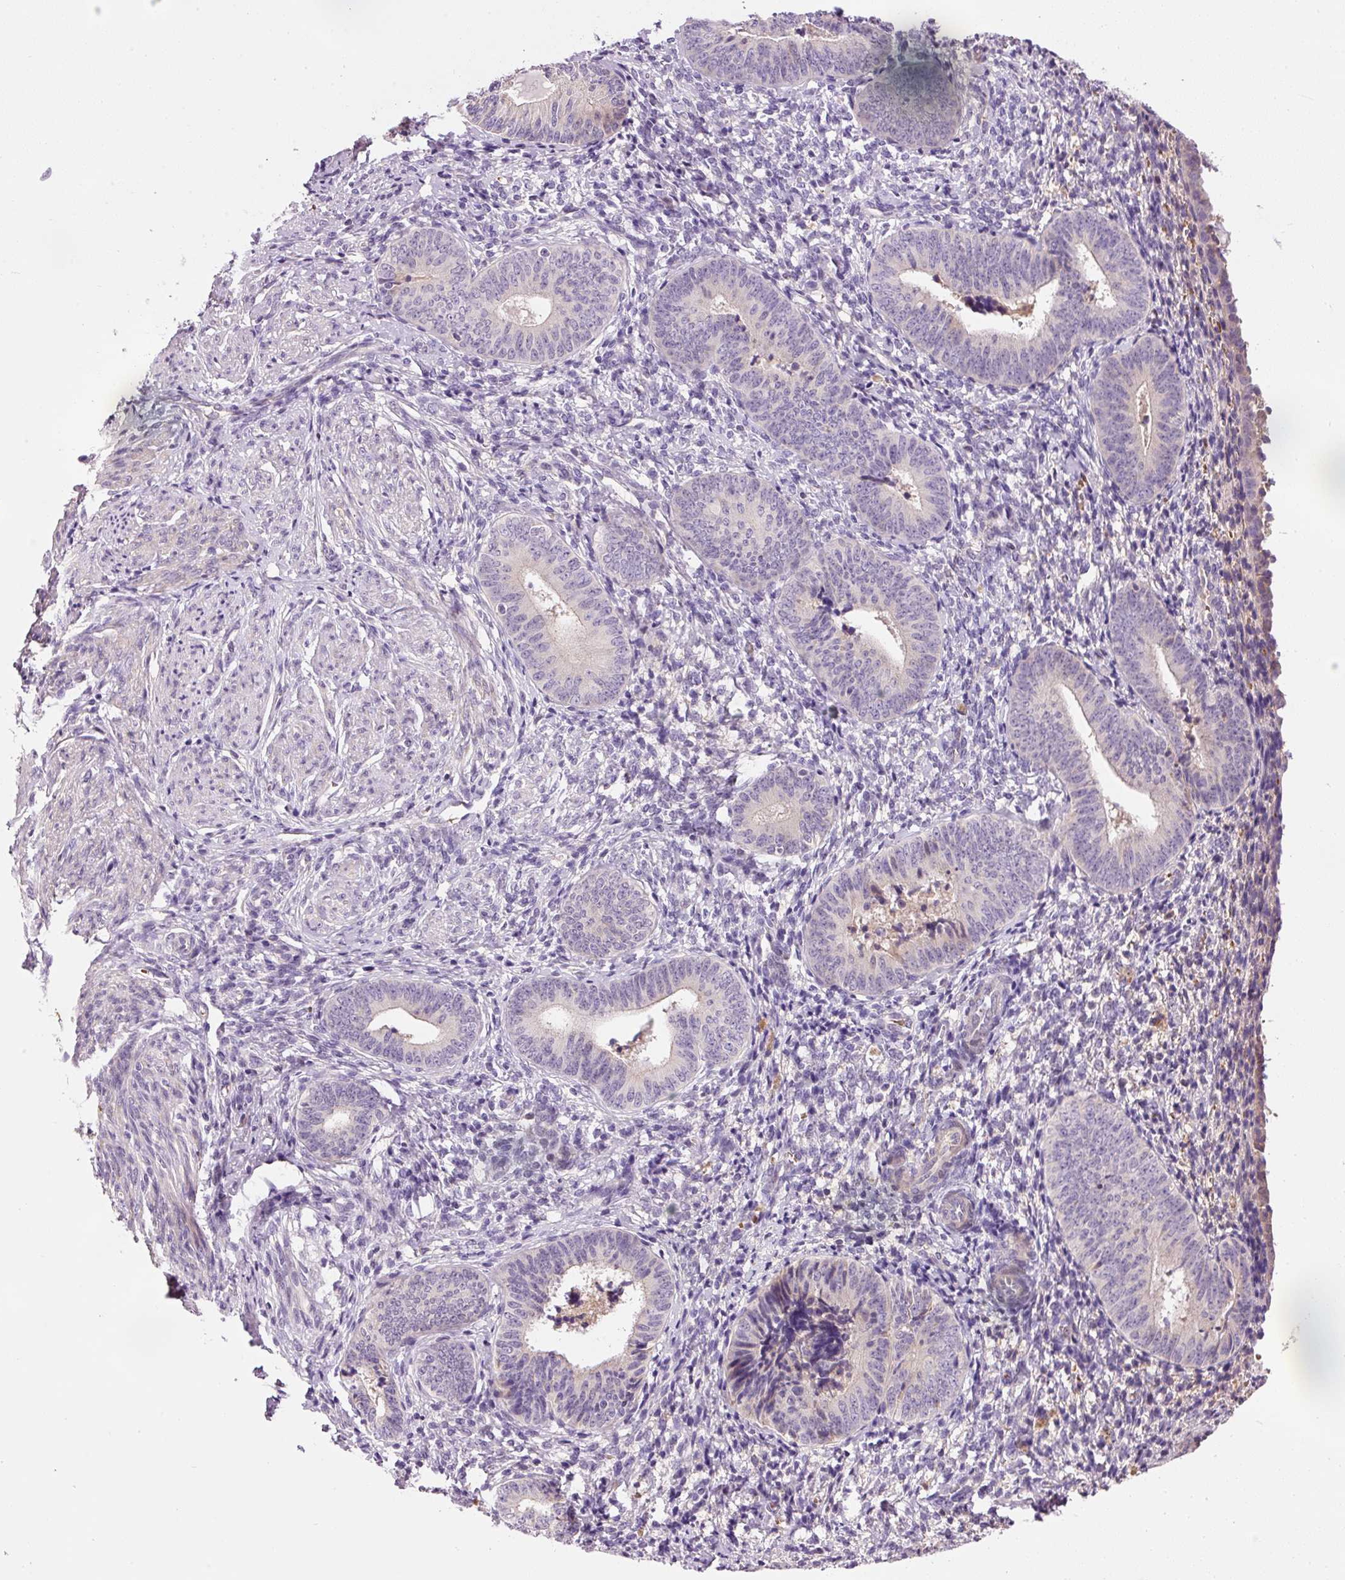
{"staining": {"intensity": "negative", "quantity": "none", "location": "none"}, "tissue": "cervical cancer", "cell_type": "Tumor cells", "image_type": "cancer", "snomed": [{"axis": "morphology", "description": "Squamous cell carcinoma, NOS"}, {"axis": "topography", "description": "Cervix"}], "caption": "DAB immunohistochemical staining of human cervical cancer (squamous cell carcinoma) demonstrates no significant positivity in tumor cells. (DAB immunohistochemistry visualized using brightfield microscopy, high magnification).", "gene": "CMTM8", "patient": {"sex": "female", "age": 59}}